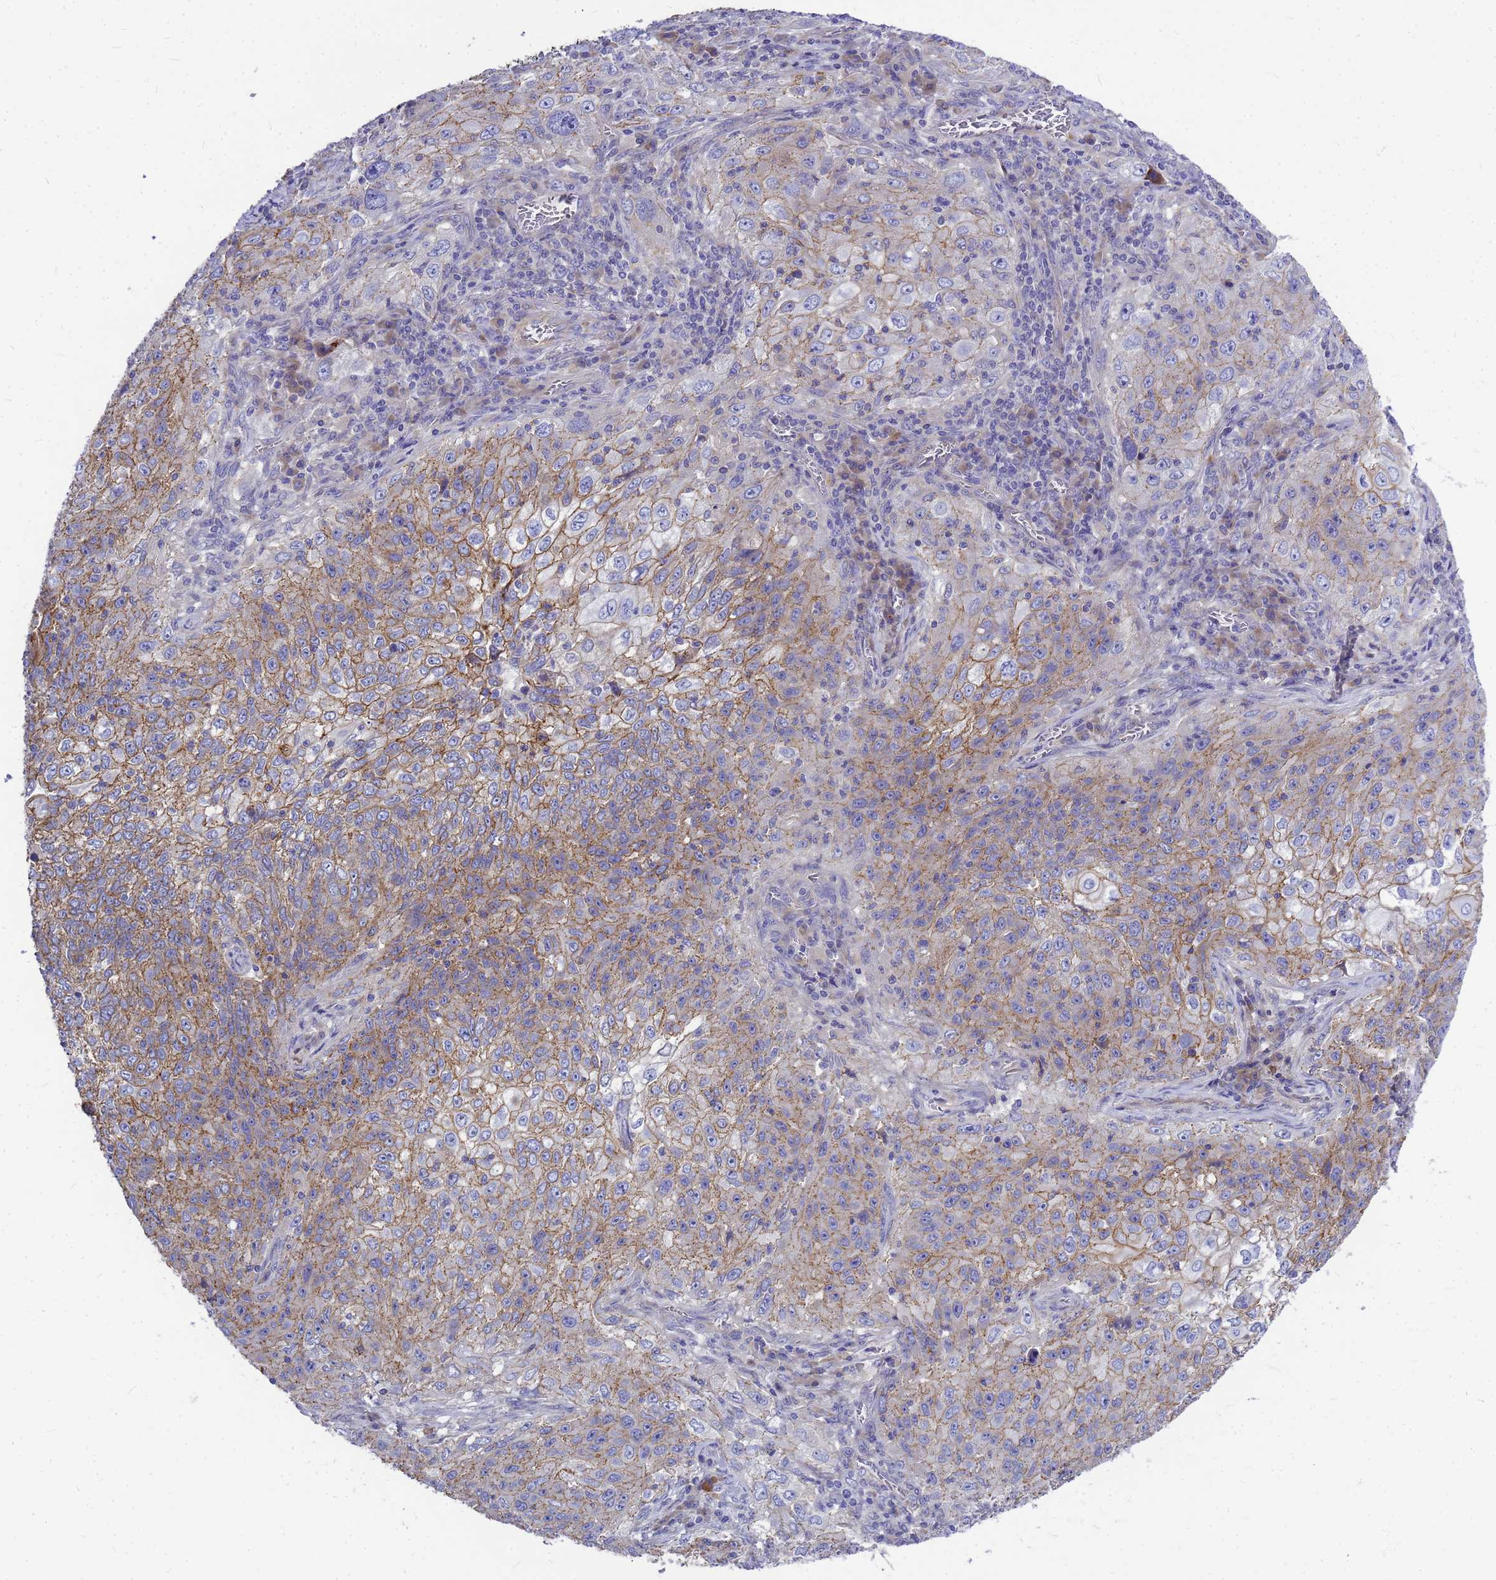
{"staining": {"intensity": "moderate", "quantity": ">75%", "location": "cytoplasmic/membranous"}, "tissue": "lung cancer", "cell_type": "Tumor cells", "image_type": "cancer", "snomed": [{"axis": "morphology", "description": "Squamous cell carcinoma, NOS"}, {"axis": "topography", "description": "Lung"}], "caption": "A photomicrograph showing moderate cytoplasmic/membranous staining in approximately >75% of tumor cells in lung cancer, as visualized by brown immunohistochemical staining.", "gene": "FBXW5", "patient": {"sex": "female", "age": 69}}